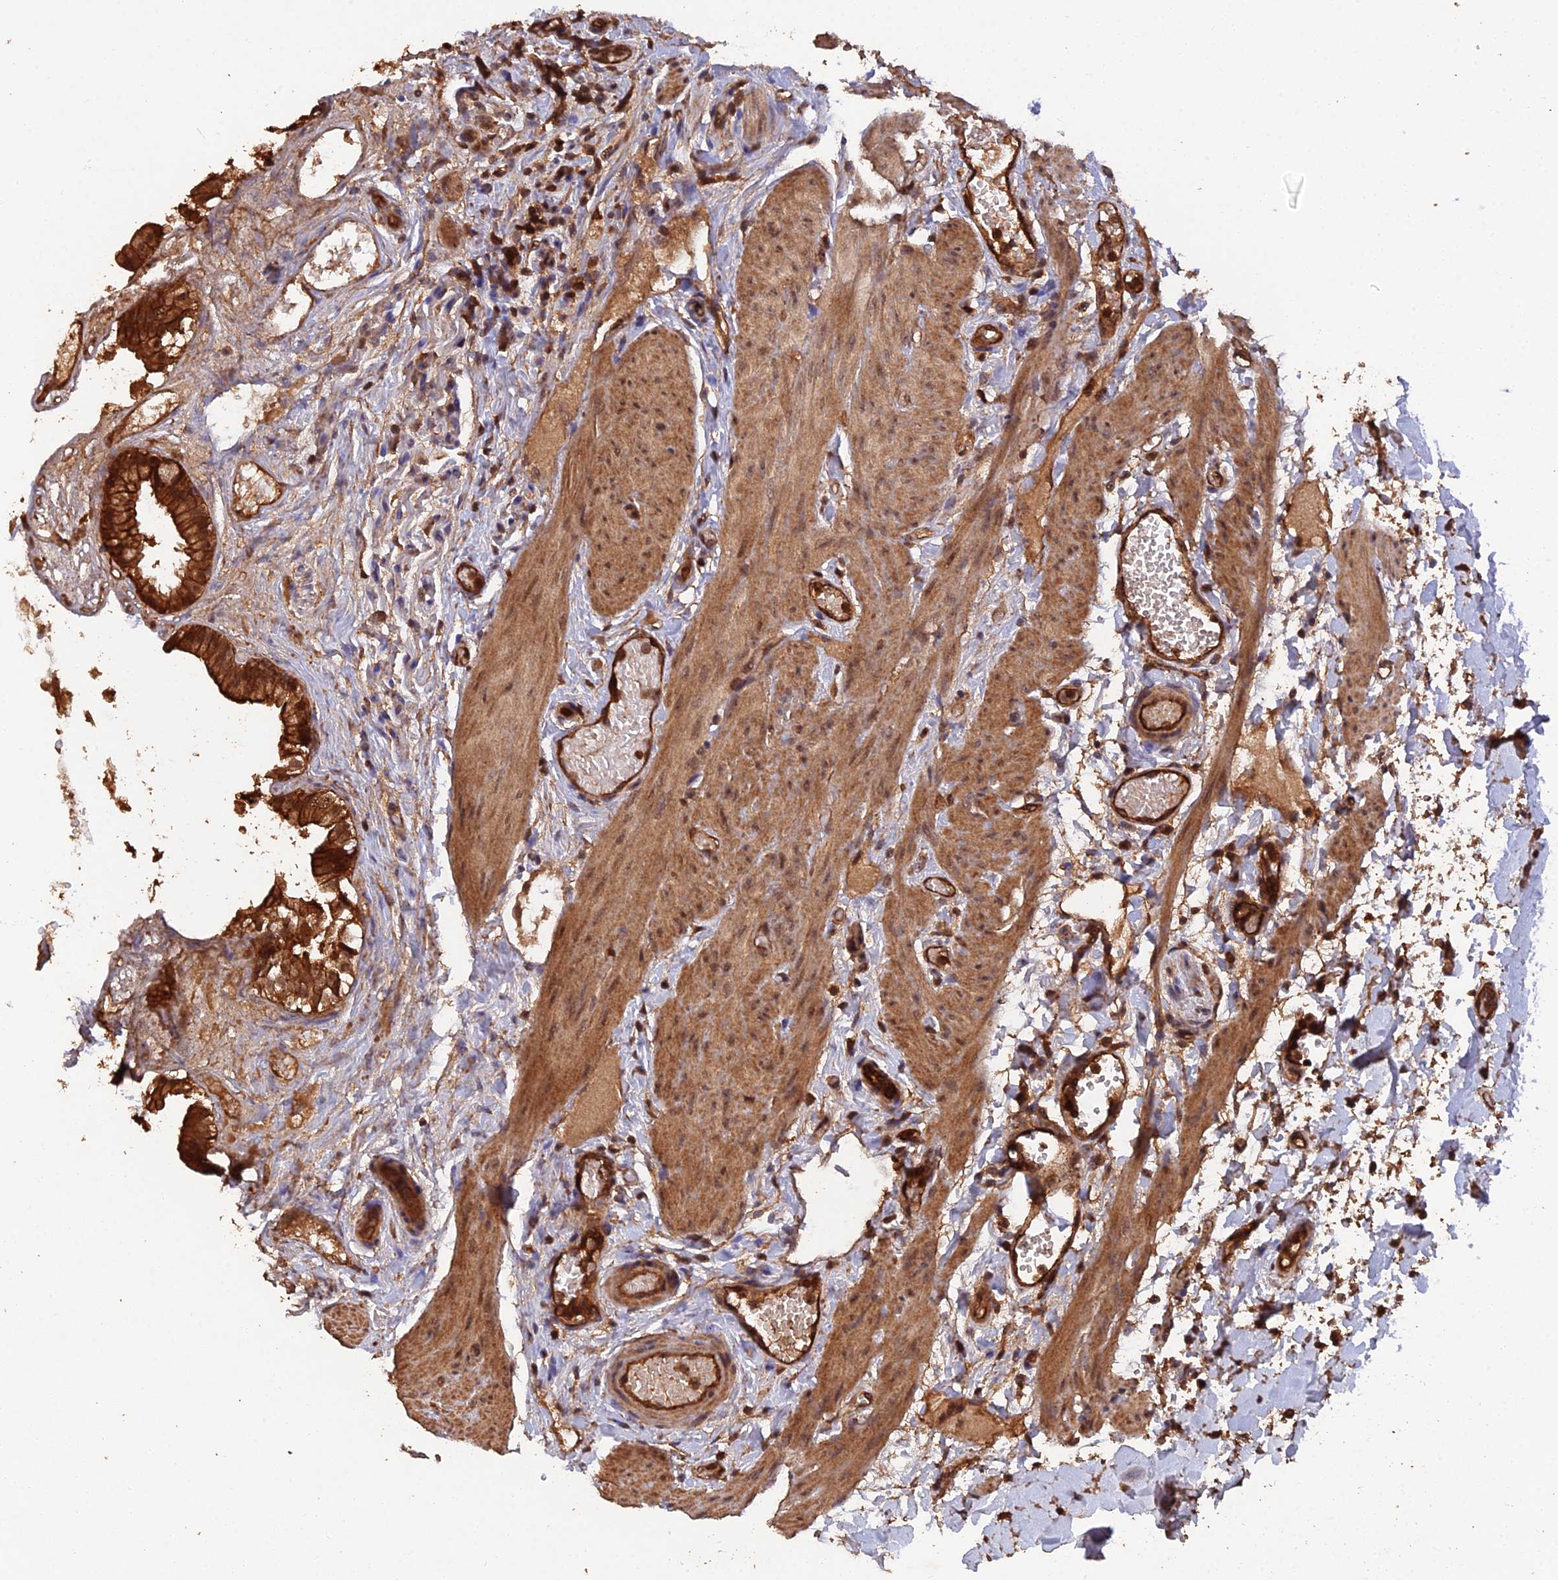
{"staining": {"intensity": "strong", "quantity": ">75%", "location": "cytoplasmic/membranous"}, "tissue": "gallbladder", "cell_type": "Glandular cells", "image_type": "normal", "snomed": [{"axis": "morphology", "description": "Normal tissue, NOS"}, {"axis": "topography", "description": "Gallbladder"}], "caption": "Protein staining of unremarkable gallbladder reveals strong cytoplasmic/membranous positivity in approximately >75% of glandular cells.", "gene": "RALGAPA2", "patient": {"sex": "female", "age": 26}}